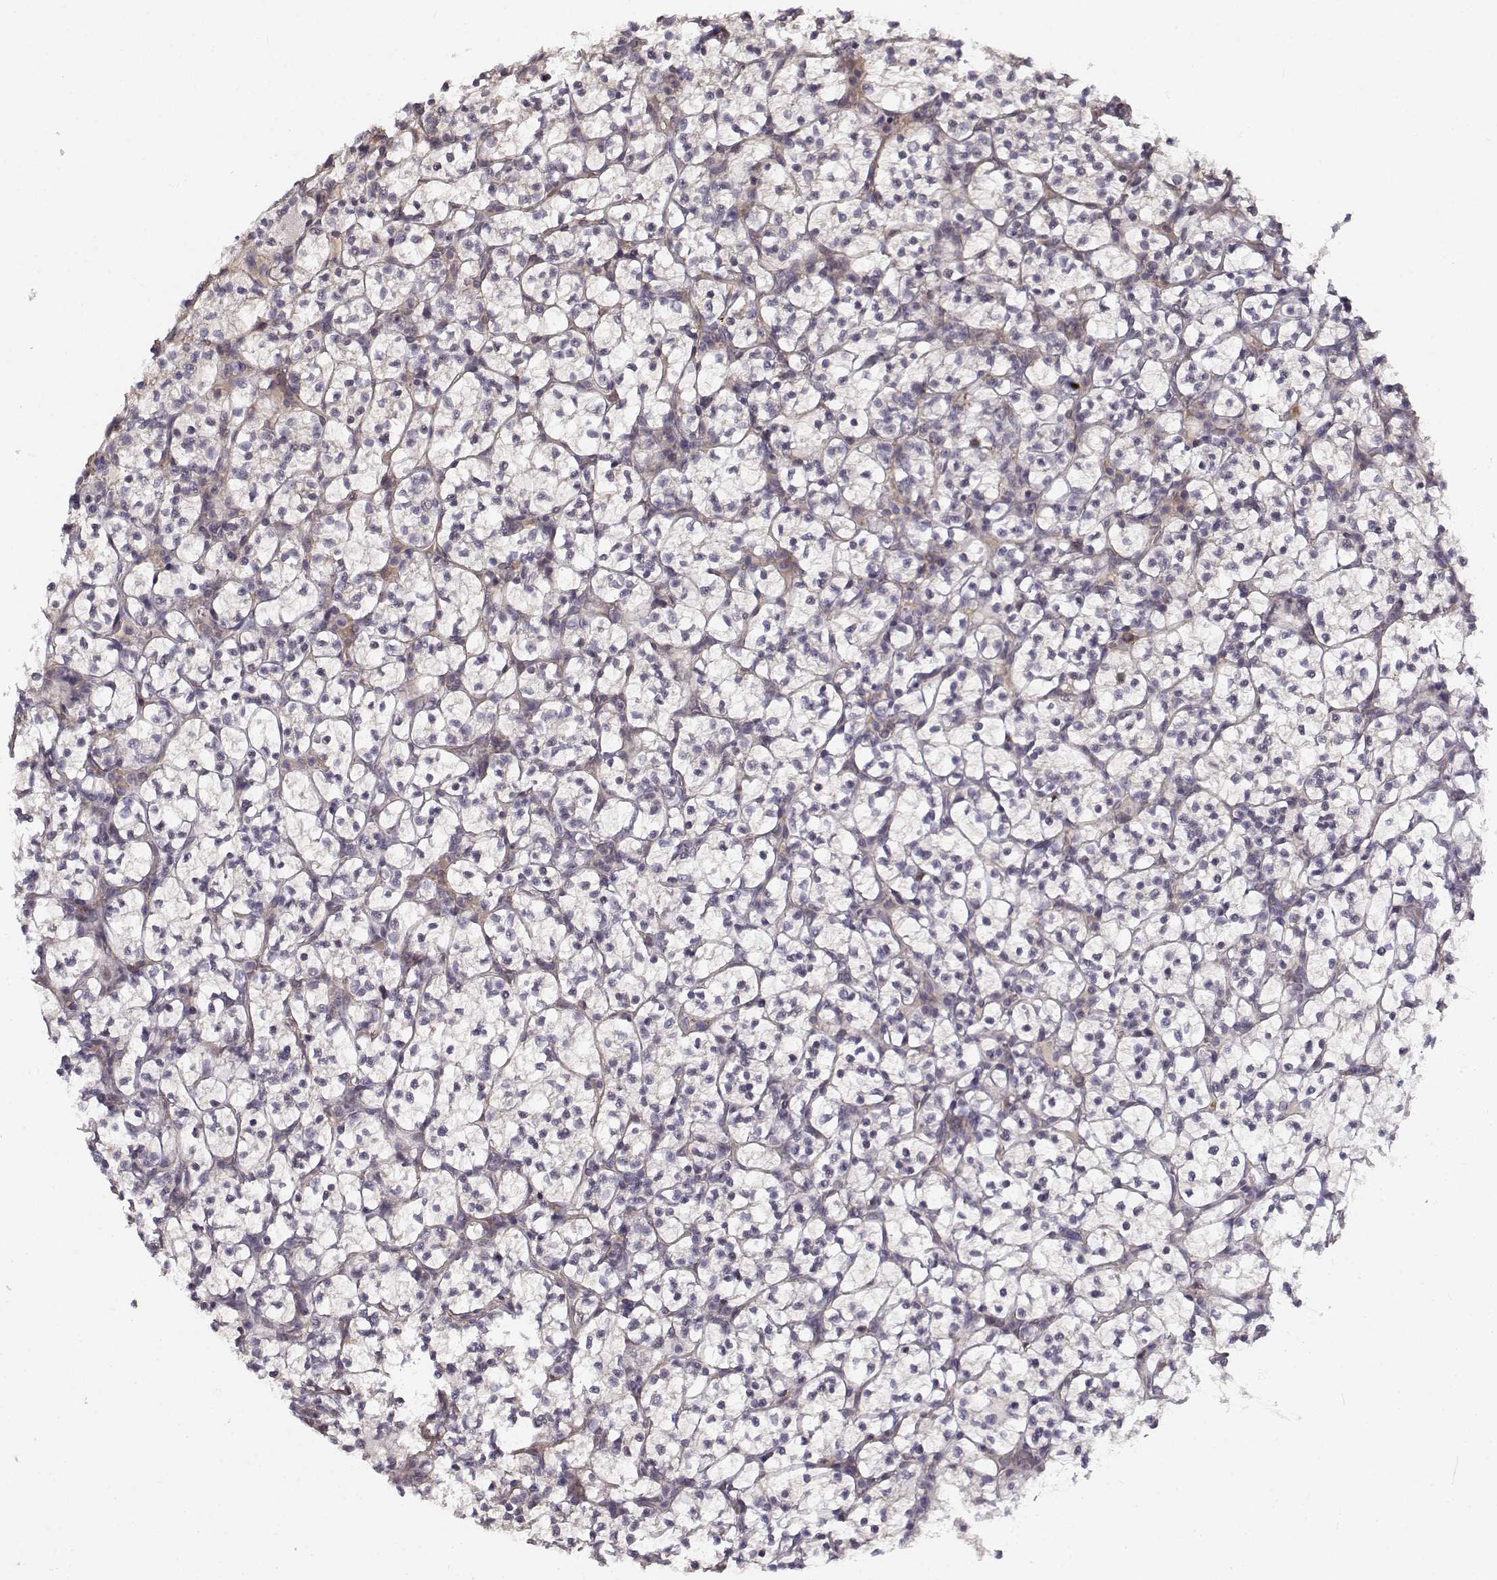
{"staining": {"intensity": "negative", "quantity": "none", "location": "none"}, "tissue": "renal cancer", "cell_type": "Tumor cells", "image_type": "cancer", "snomed": [{"axis": "morphology", "description": "Adenocarcinoma, NOS"}, {"axis": "topography", "description": "Kidney"}], "caption": "Immunohistochemistry (IHC) photomicrograph of human renal cancer stained for a protein (brown), which displays no staining in tumor cells.", "gene": "RGS9BP", "patient": {"sex": "female", "age": 89}}